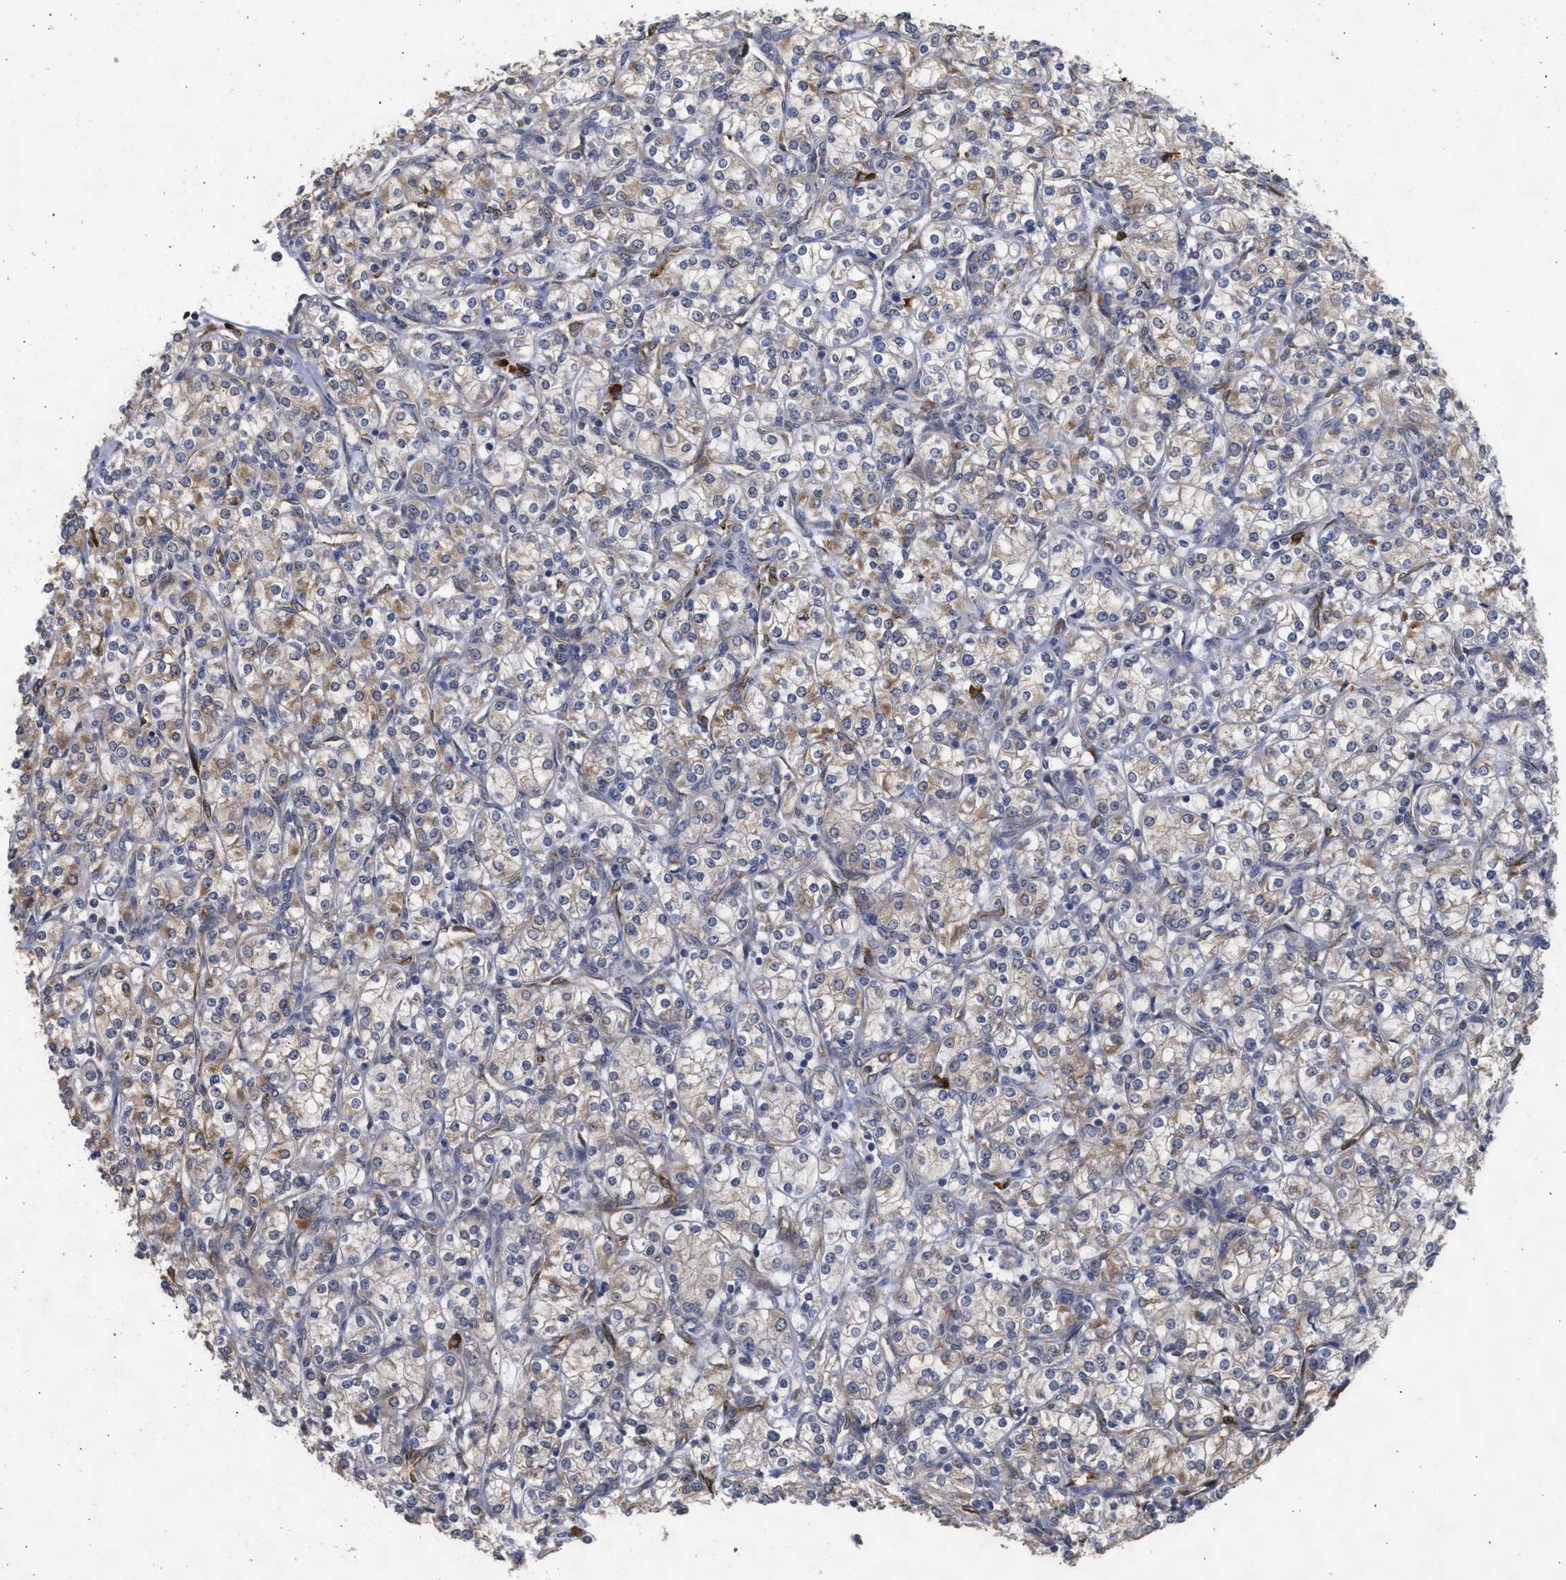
{"staining": {"intensity": "moderate", "quantity": "25%-75%", "location": "cytoplasmic/membranous"}, "tissue": "renal cancer", "cell_type": "Tumor cells", "image_type": "cancer", "snomed": [{"axis": "morphology", "description": "Adenocarcinoma, NOS"}, {"axis": "topography", "description": "Kidney"}], "caption": "This image reveals renal adenocarcinoma stained with immunohistochemistry to label a protein in brown. The cytoplasmic/membranous of tumor cells show moderate positivity for the protein. Nuclei are counter-stained blue.", "gene": "DNAJC1", "patient": {"sex": "male", "age": 77}}